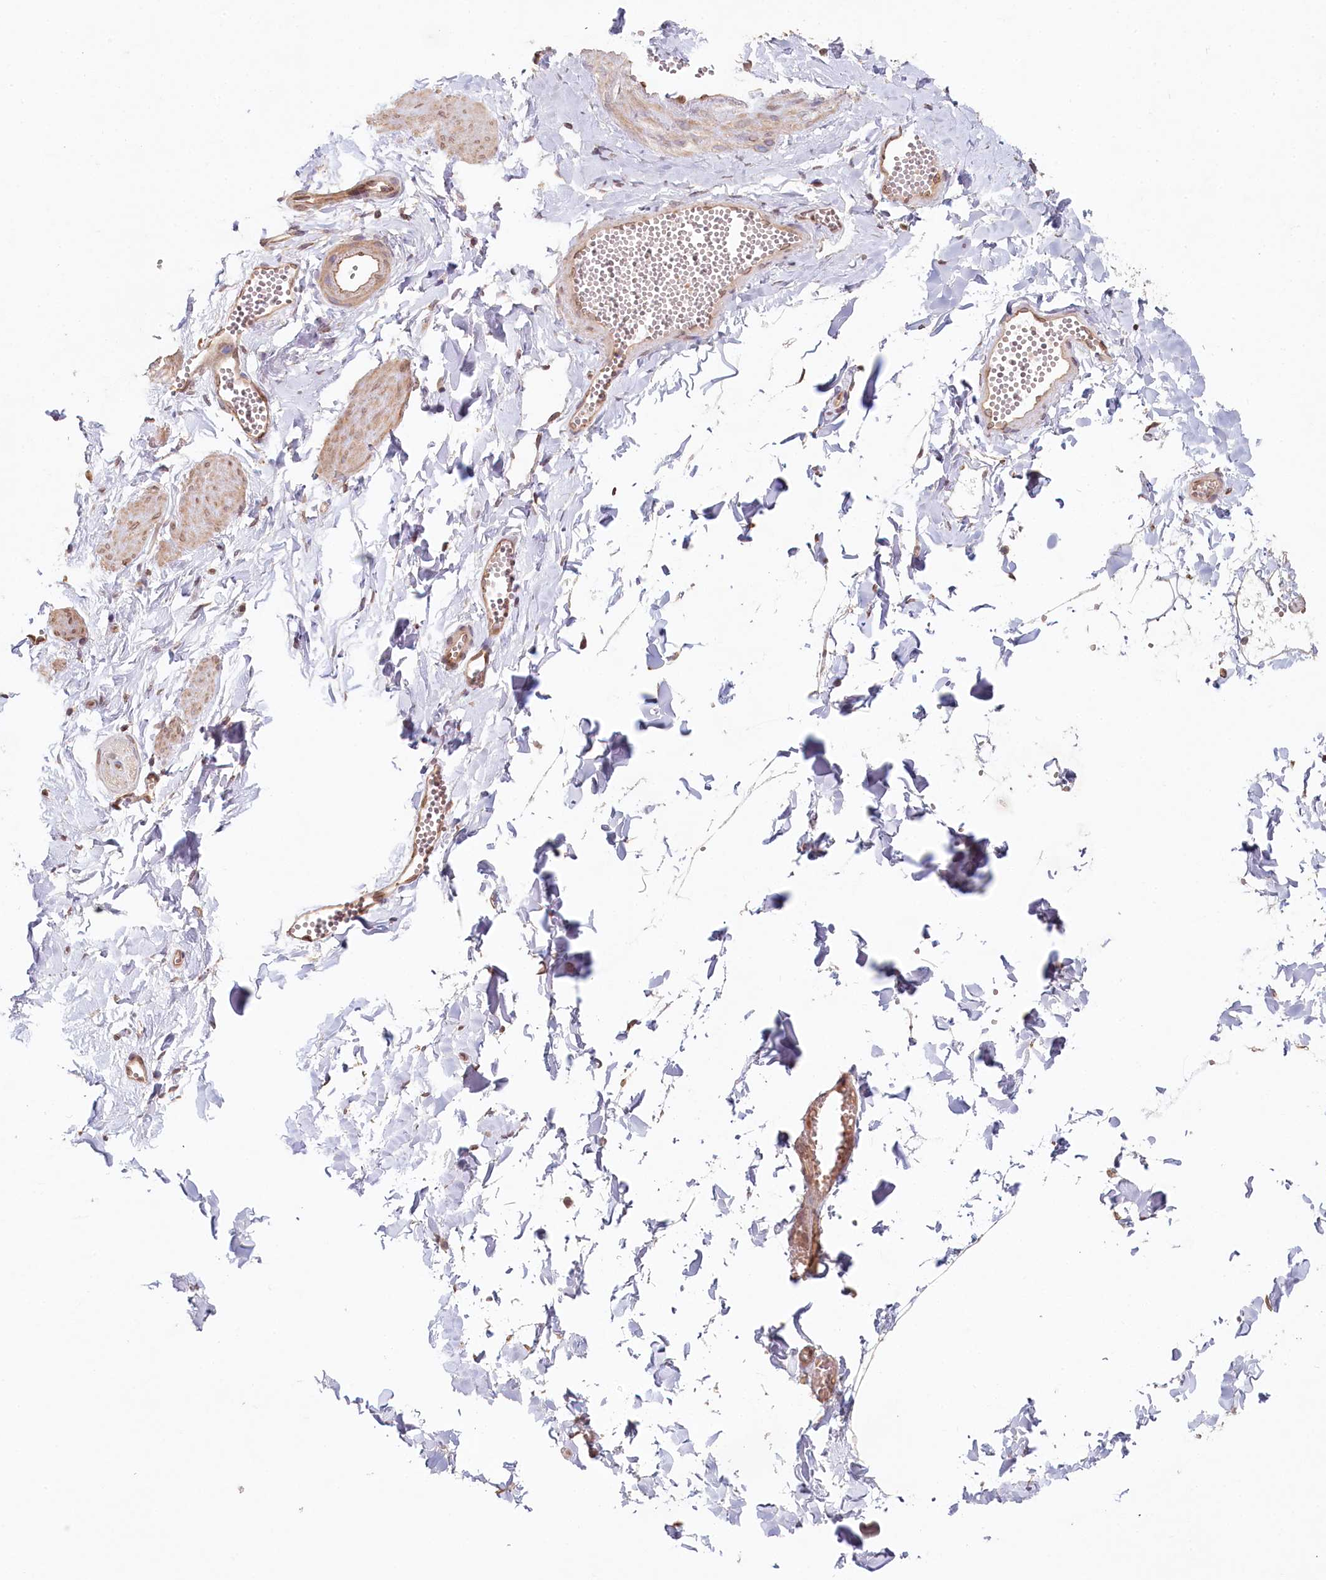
{"staining": {"intensity": "weak", "quantity": "<25%", "location": "cytoplasmic/membranous"}, "tissue": "adipose tissue", "cell_type": "Adipocytes", "image_type": "normal", "snomed": [{"axis": "morphology", "description": "Normal tissue, NOS"}, {"axis": "topography", "description": "Gallbladder"}, {"axis": "topography", "description": "Peripheral nerve tissue"}], "caption": "Immunohistochemistry micrograph of normal adipose tissue stained for a protein (brown), which displays no expression in adipocytes.", "gene": "TCHP", "patient": {"sex": "male", "age": 38}}